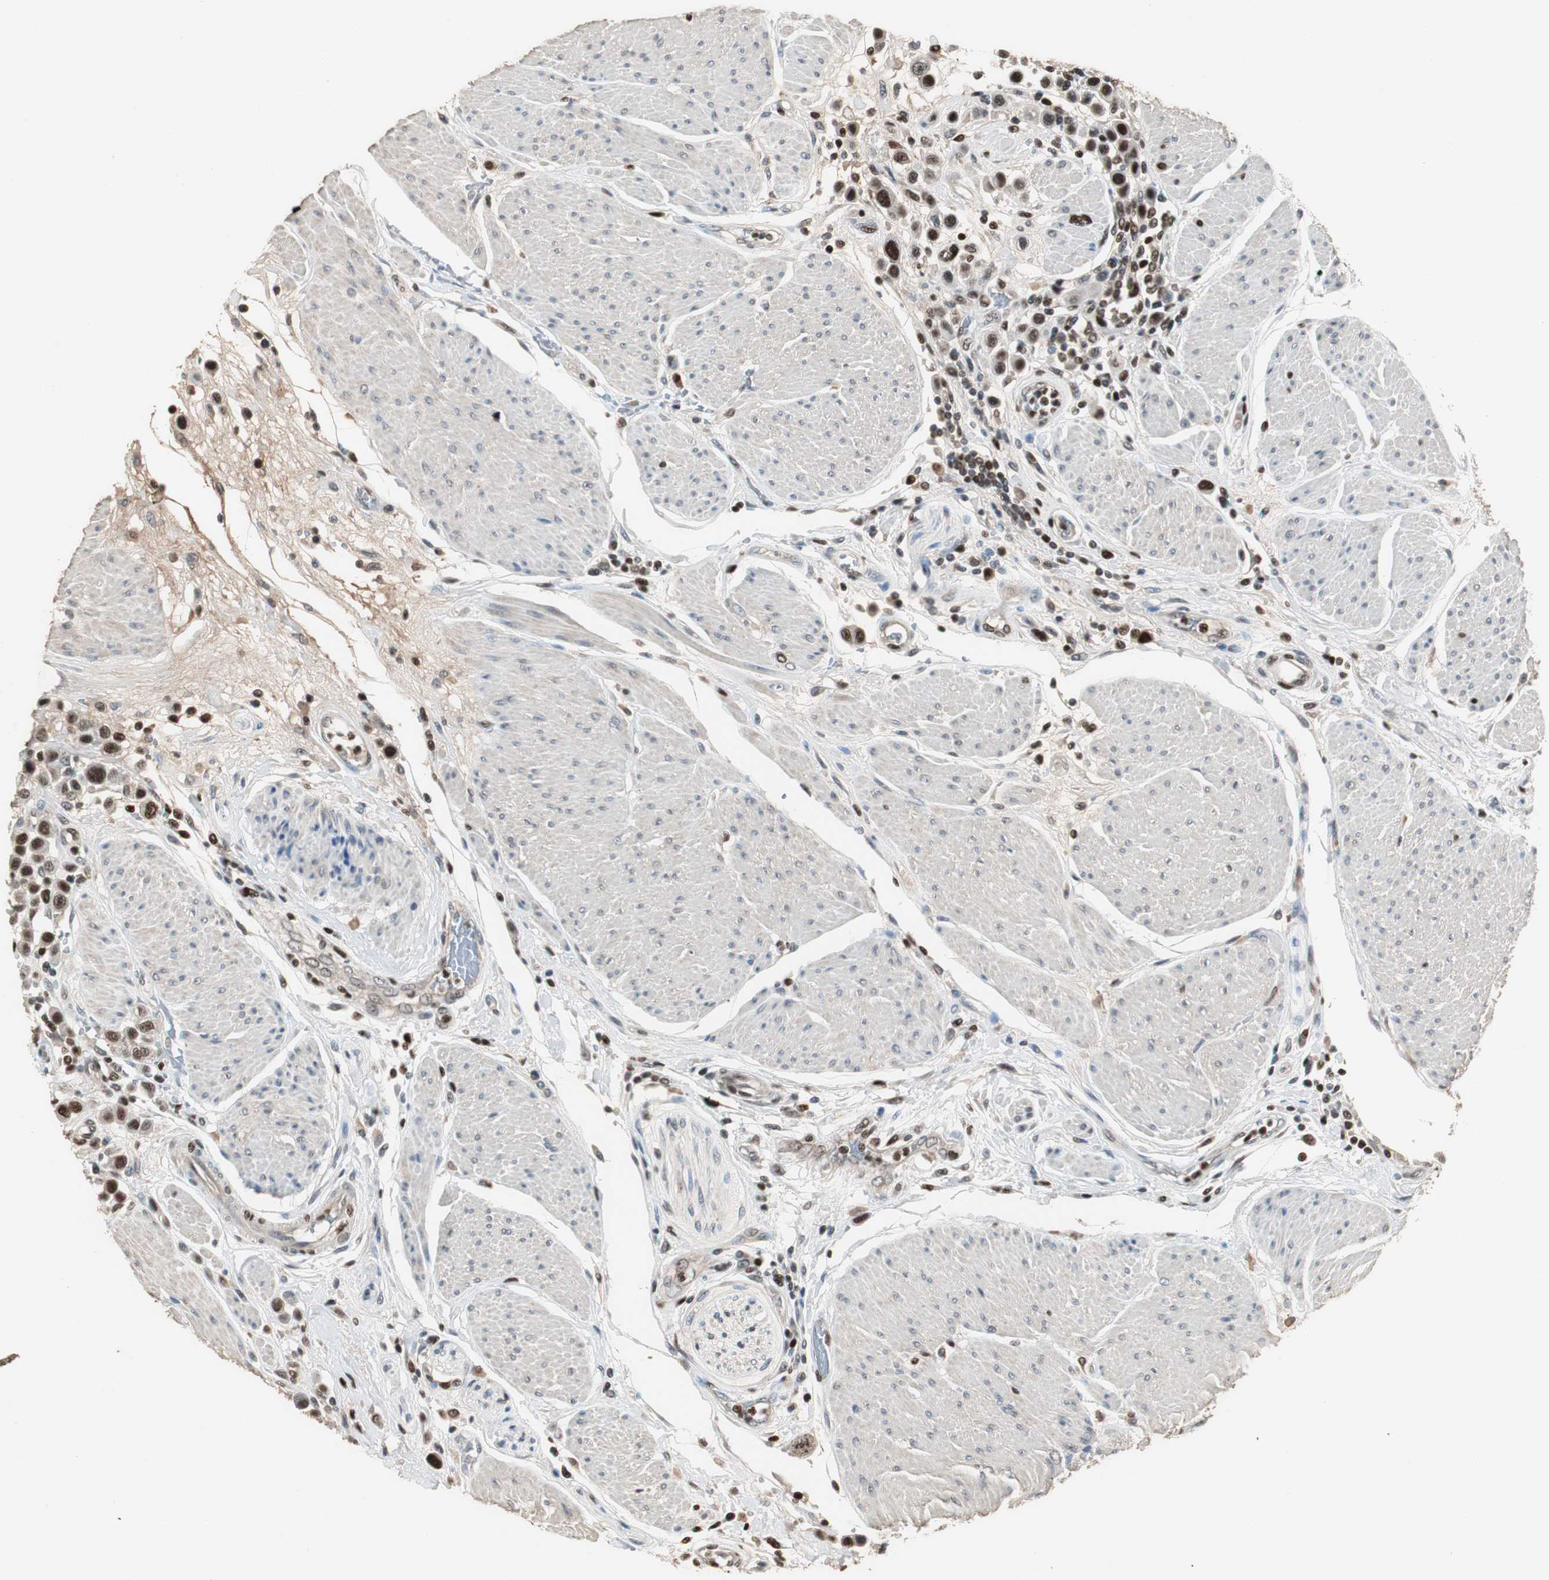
{"staining": {"intensity": "strong", "quantity": ">75%", "location": "nuclear"}, "tissue": "urothelial cancer", "cell_type": "Tumor cells", "image_type": "cancer", "snomed": [{"axis": "morphology", "description": "Urothelial carcinoma, High grade"}, {"axis": "topography", "description": "Urinary bladder"}], "caption": "Approximately >75% of tumor cells in human high-grade urothelial carcinoma show strong nuclear protein expression as visualized by brown immunohistochemical staining.", "gene": "FEN1", "patient": {"sex": "male", "age": 50}}